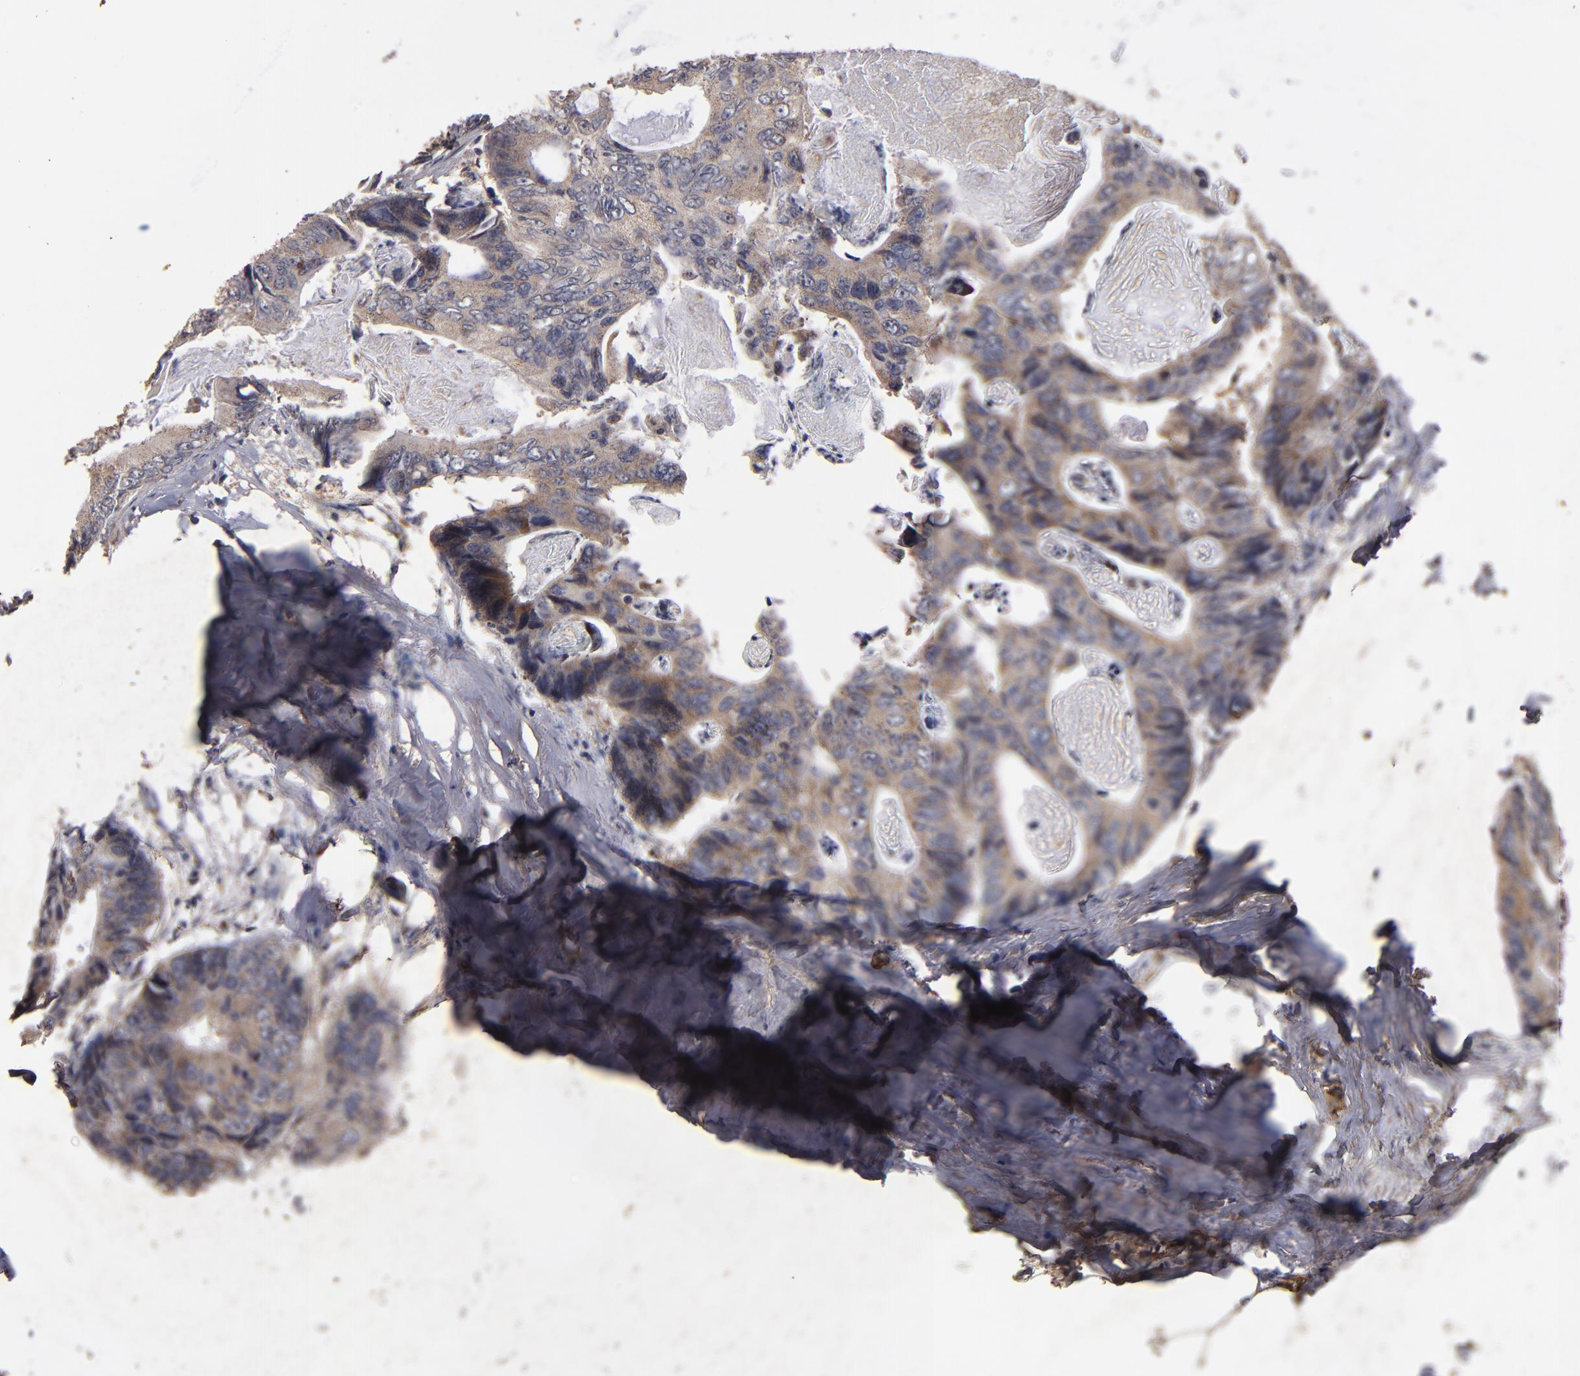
{"staining": {"intensity": "strong", "quantity": ">75%", "location": "cytoplasmic/membranous"}, "tissue": "colorectal cancer", "cell_type": "Tumor cells", "image_type": "cancer", "snomed": [{"axis": "morphology", "description": "Adenocarcinoma, NOS"}, {"axis": "topography", "description": "Colon"}], "caption": "Strong cytoplasmic/membranous positivity for a protein is appreciated in about >75% of tumor cells of colorectal cancer using immunohistochemistry (IHC).", "gene": "DIPK2B", "patient": {"sex": "female", "age": 55}}